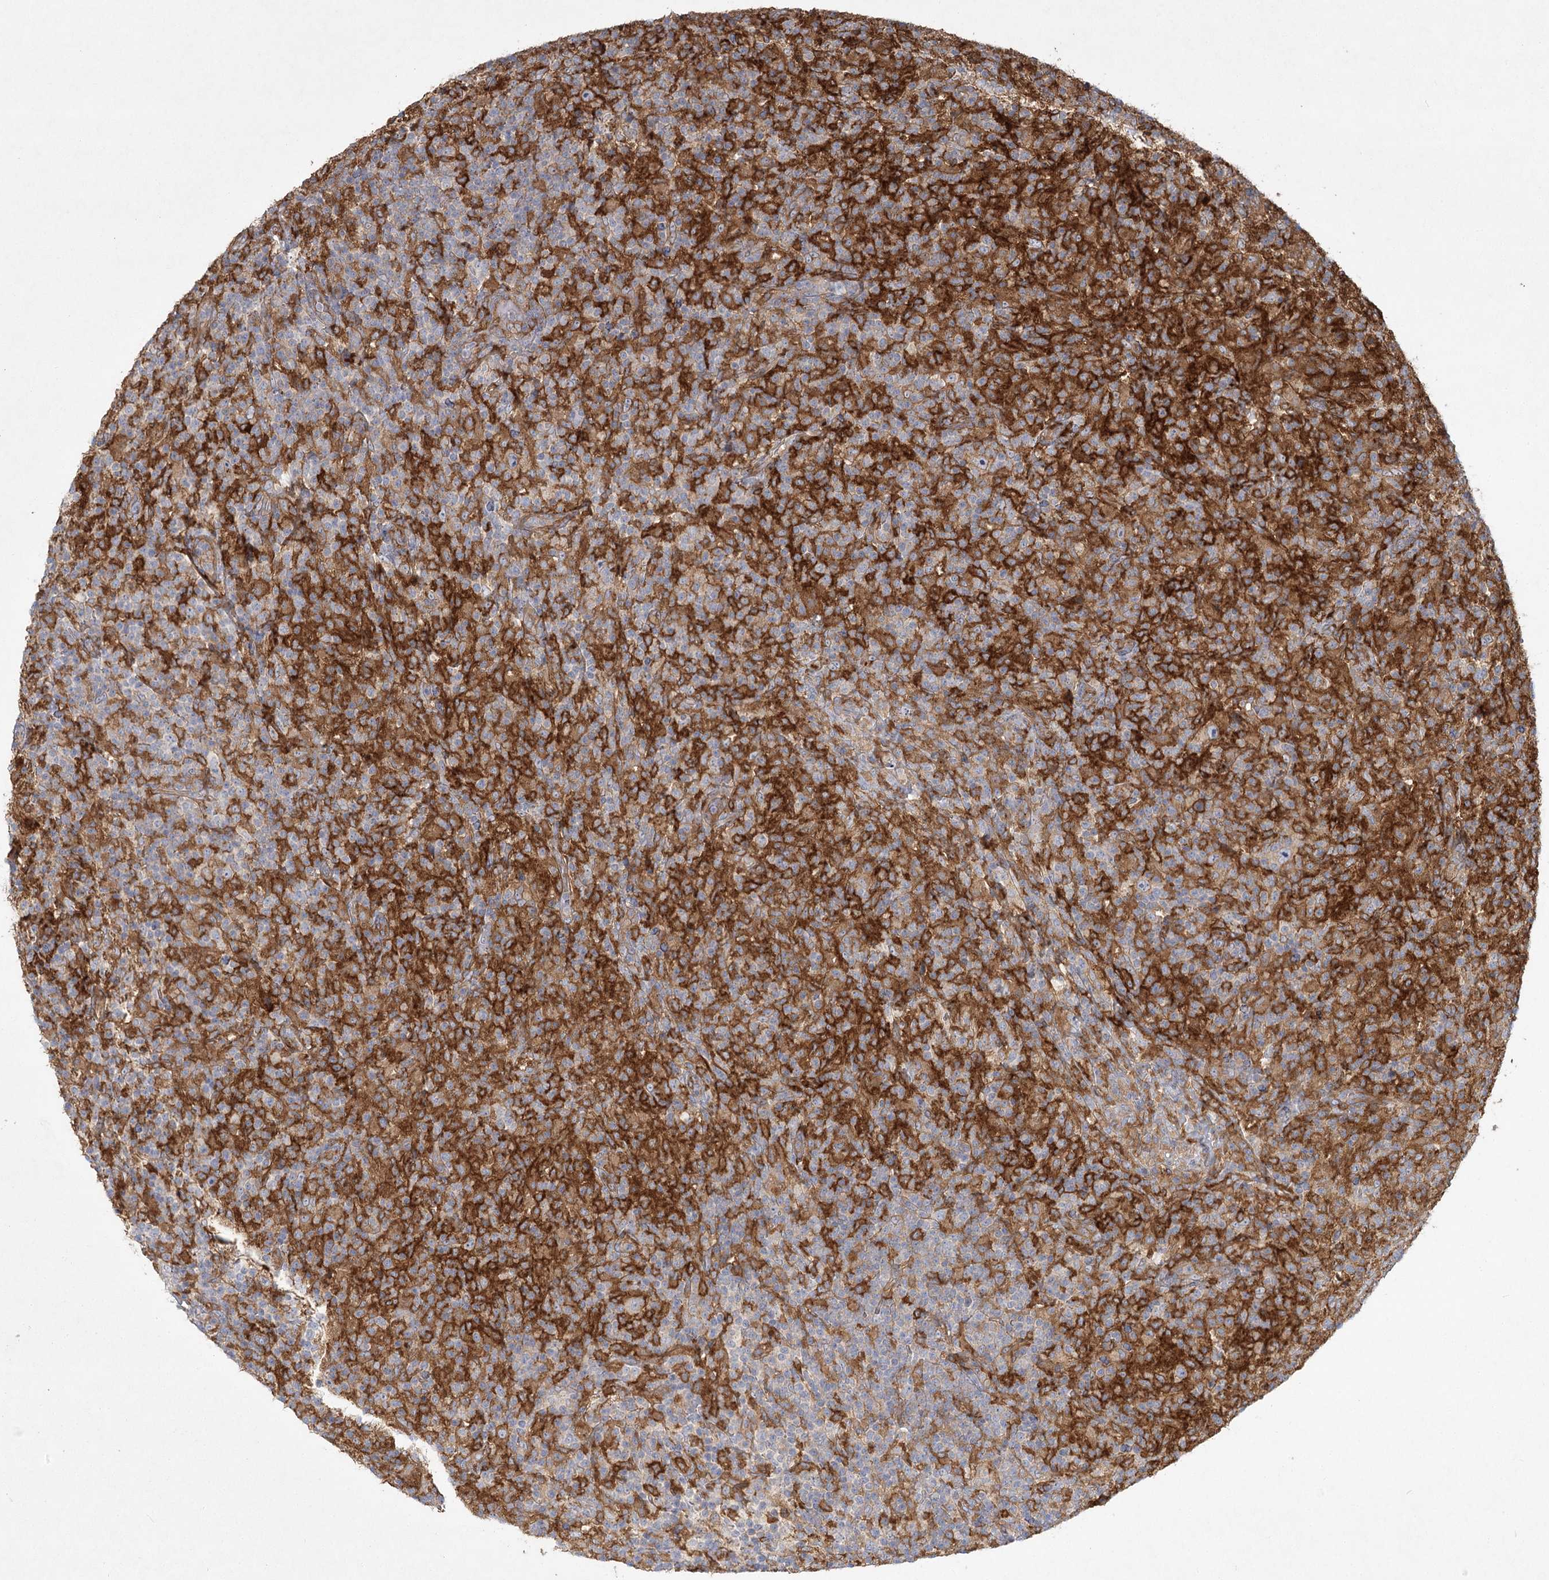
{"staining": {"intensity": "negative", "quantity": "none", "location": "none"}, "tissue": "lymphoma", "cell_type": "Tumor cells", "image_type": "cancer", "snomed": [{"axis": "morphology", "description": "Hodgkin's disease, NOS"}, {"axis": "topography", "description": "Lymph node"}], "caption": "Immunohistochemistry (IHC) image of neoplastic tissue: human Hodgkin's disease stained with DAB (3,3'-diaminobenzidine) reveals no significant protein staining in tumor cells.", "gene": "FAM110C", "patient": {"sex": "male", "age": 70}}